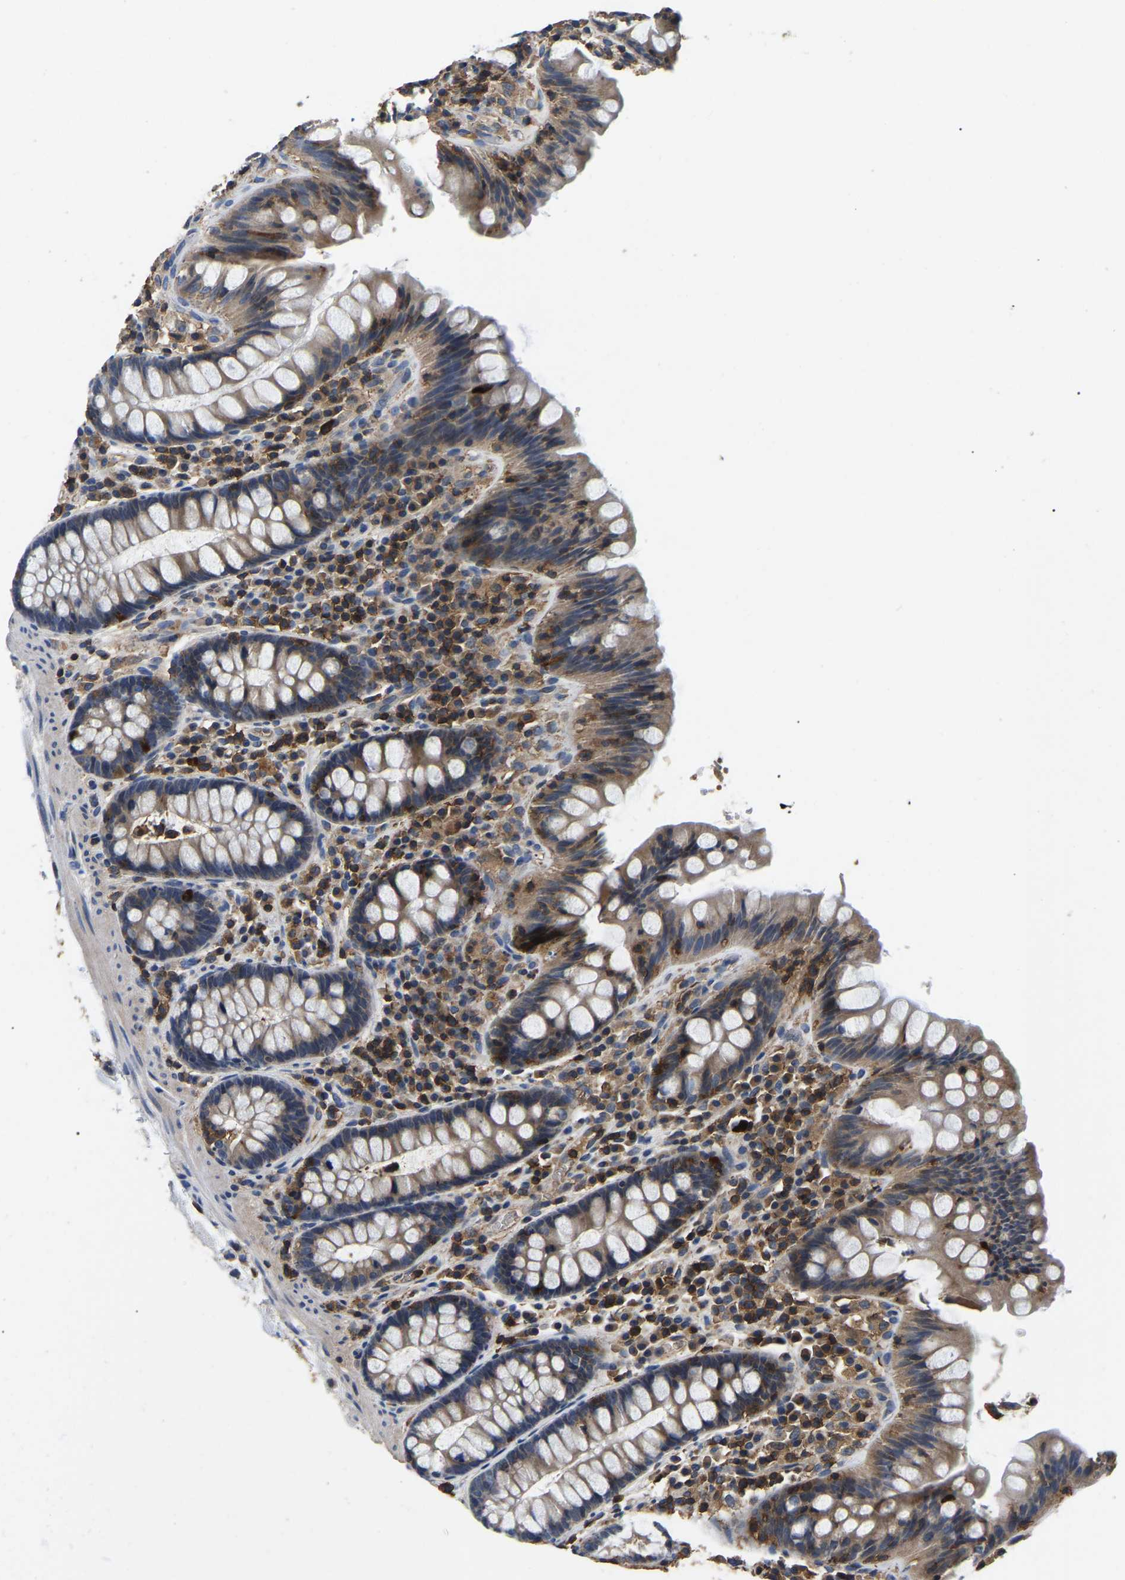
{"staining": {"intensity": "weak", "quantity": ">75%", "location": "cytoplasmic/membranous"}, "tissue": "colon", "cell_type": "Endothelial cells", "image_type": "normal", "snomed": [{"axis": "morphology", "description": "Normal tissue, NOS"}, {"axis": "topography", "description": "Colon"}], "caption": "Immunohistochemical staining of normal colon shows weak cytoplasmic/membranous protein staining in about >75% of endothelial cells.", "gene": "SMPD2", "patient": {"sex": "female", "age": 80}}